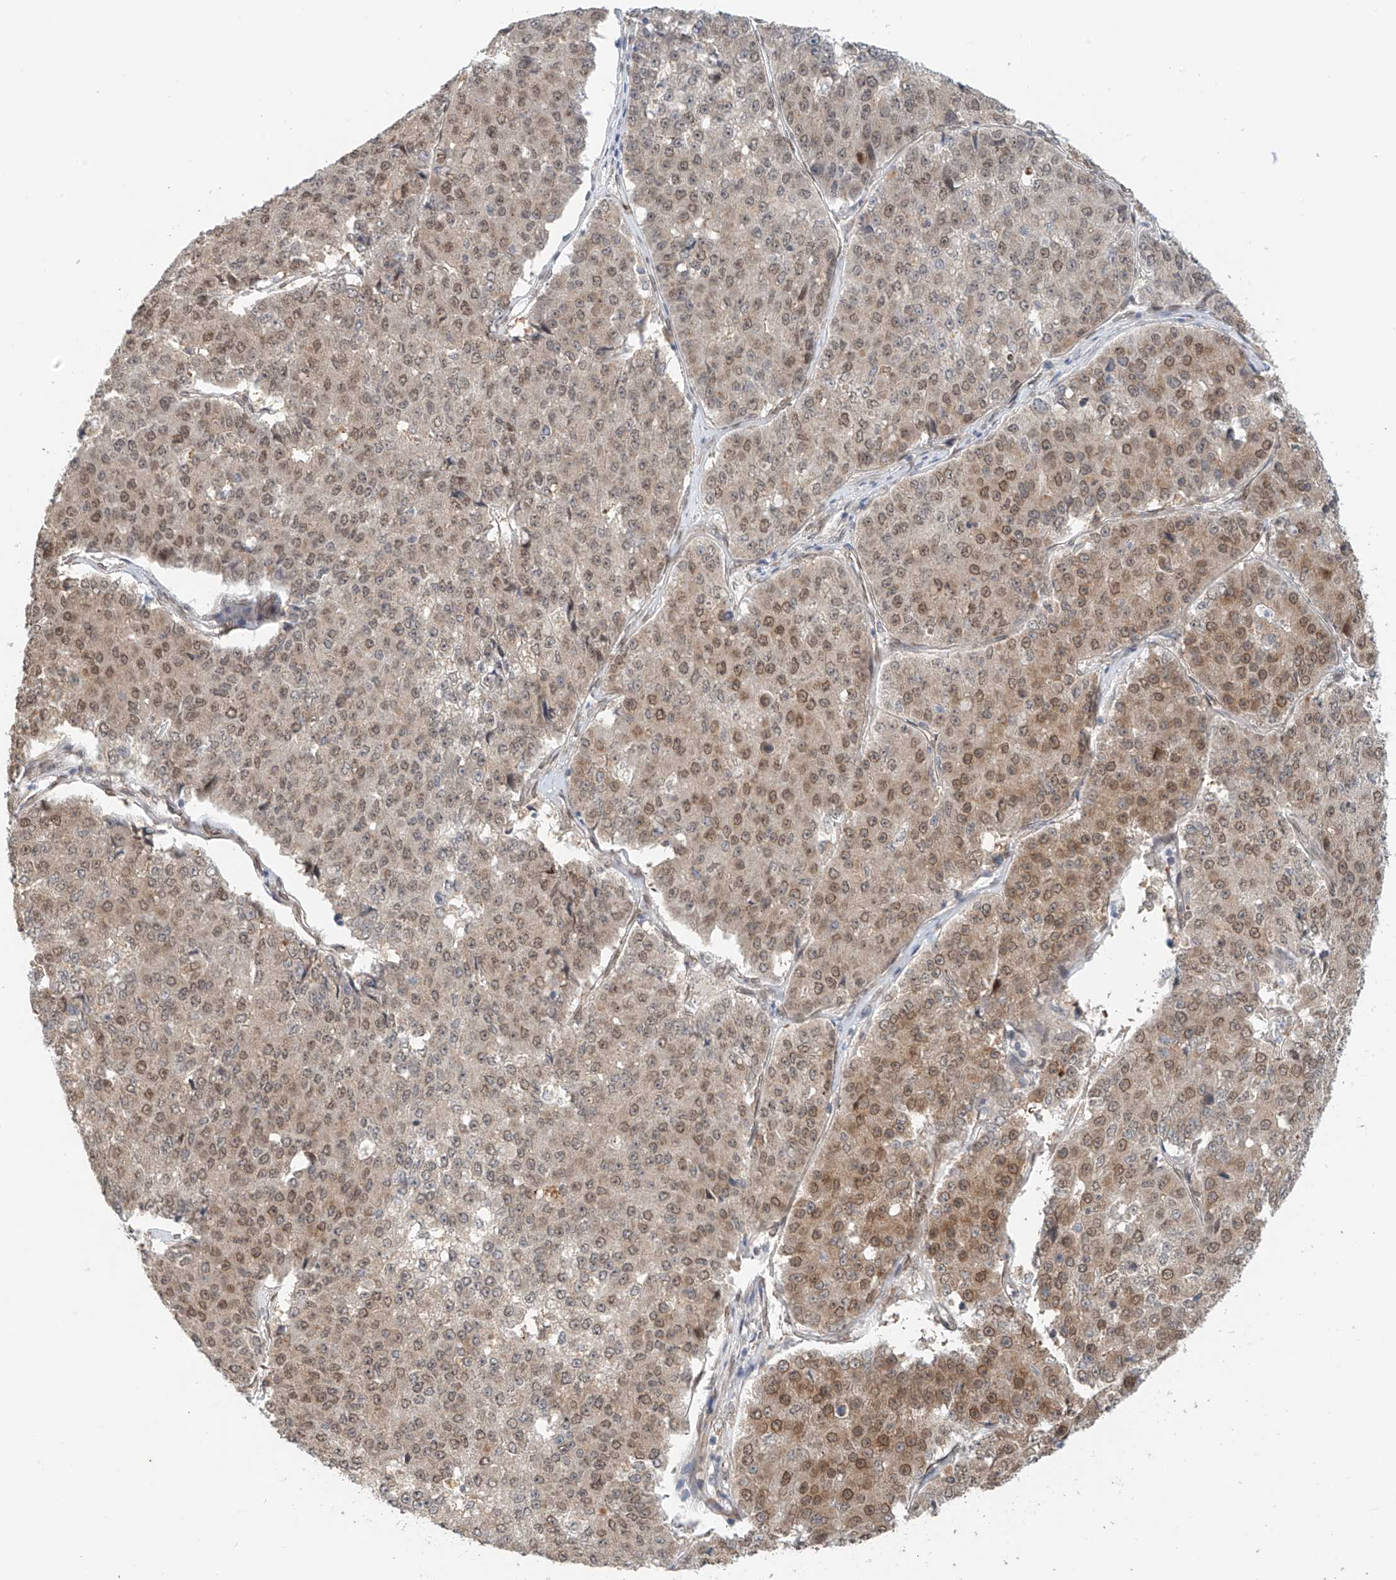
{"staining": {"intensity": "moderate", "quantity": "25%-75%", "location": "cytoplasmic/membranous,nuclear"}, "tissue": "pancreatic cancer", "cell_type": "Tumor cells", "image_type": "cancer", "snomed": [{"axis": "morphology", "description": "Adenocarcinoma, NOS"}, {"axis": "topography", "description": "Pancreas"}], "caption": "Protein staining displays moderate cytoplasmic/membranous and nuclear staining in approximately 25%-75% of tumor cells in pancreatic cancer (adenocarcinoma).", "gene": "STARD9", "patient": {"sex": "male", "age": 50}}